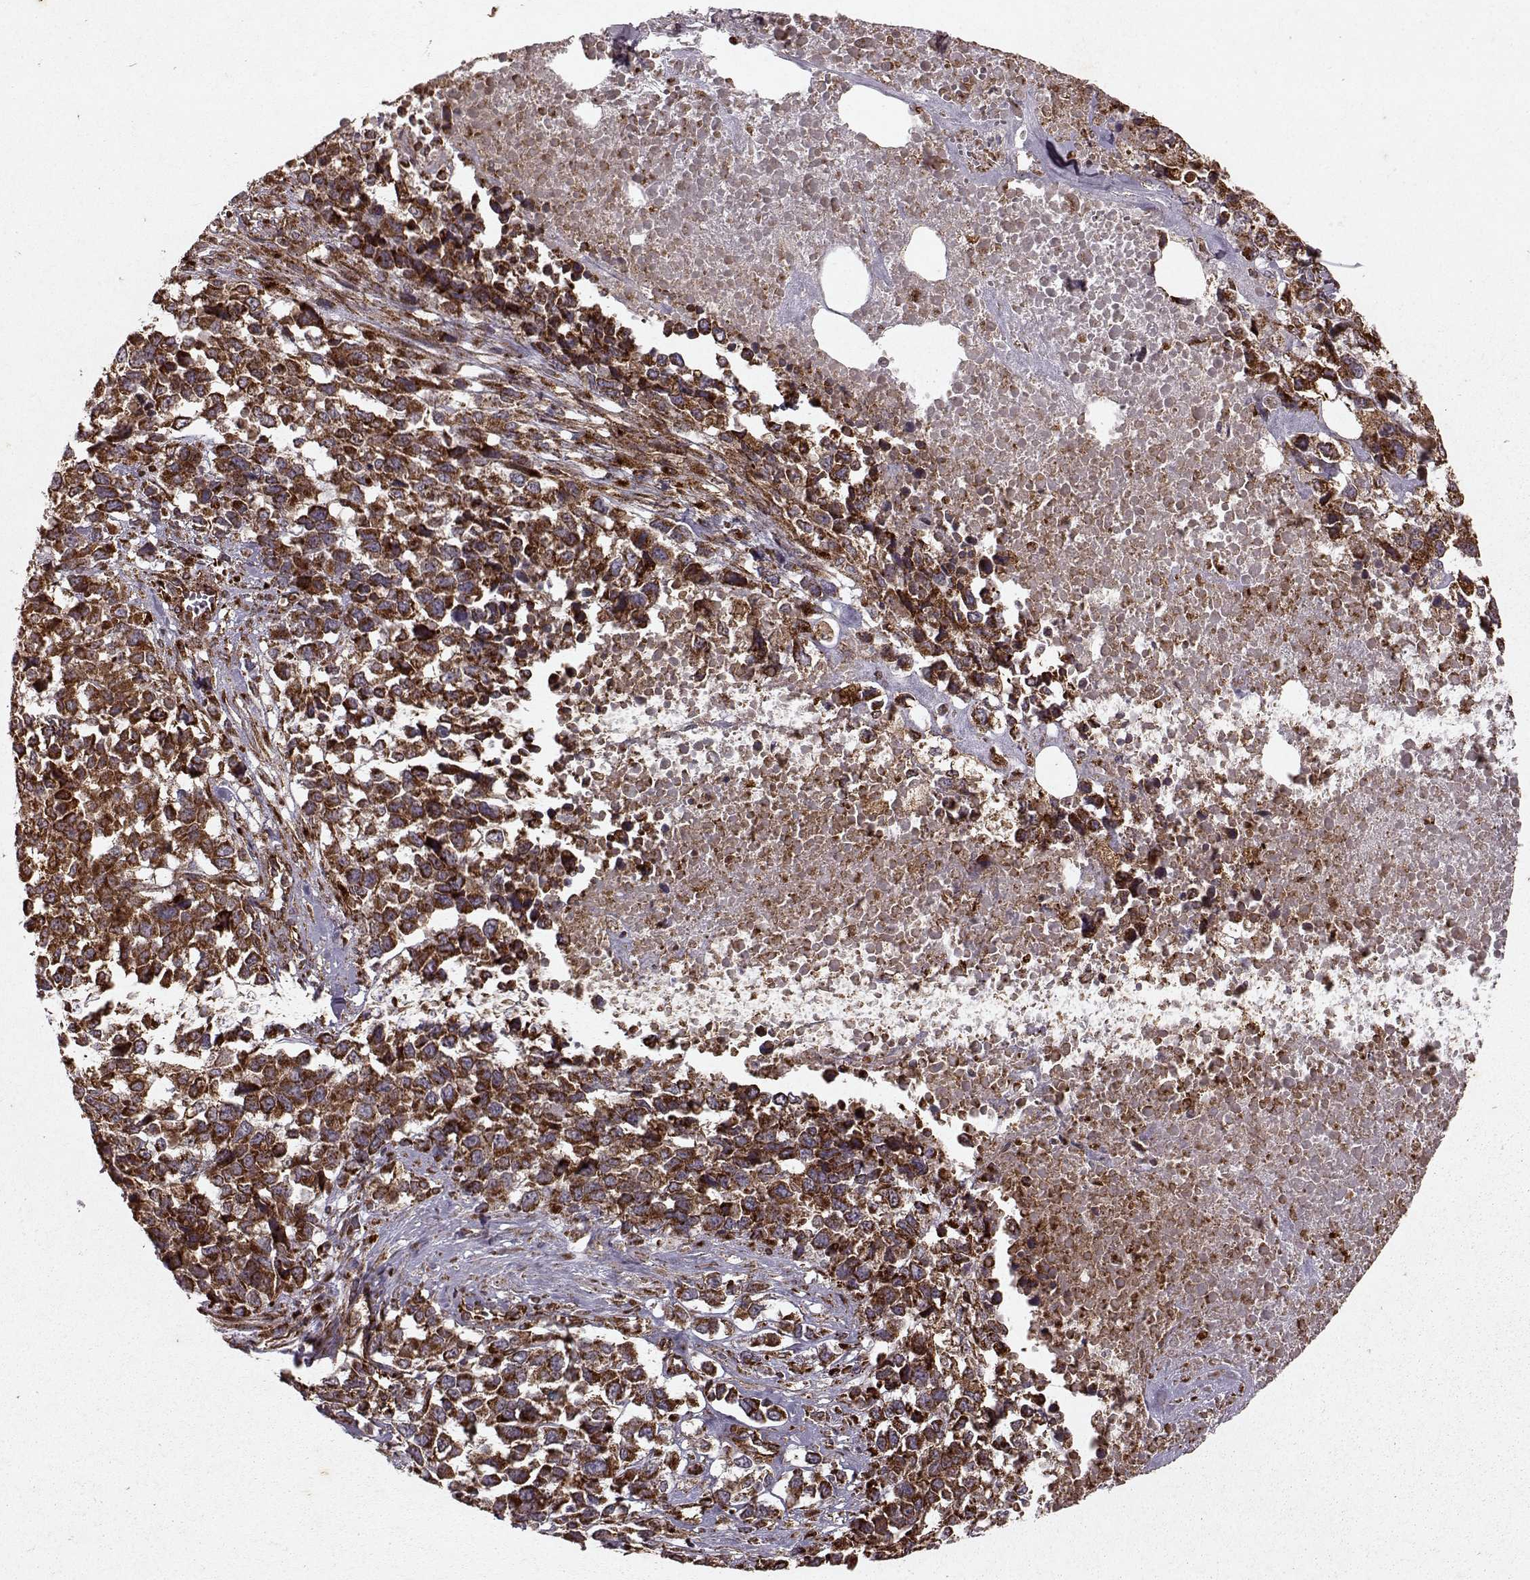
{"staining": {"intensity": "strong", "quantity": ">75%", "location": "cytoplasmic/membranous"}, "tissue": "melanoma", "cell_type": "Tumor cells", "image_type": "cancer", "snomed": [{"axis": "morphology", "description": "Malignant melanoma, Metastatic site"}, {"axis": "topography", "description": "Skin"}], "caption": "Immunohistochemistry (DAB (3,3'-diaminobenzidine)) staining of human malignant melanoma (metastatic site) exhibits strong cytoplasmic/membranous protein staining in approximately >75% of tumor cells.", "gene": "FXN", "patient": {"sex": "male", "age": 84}}